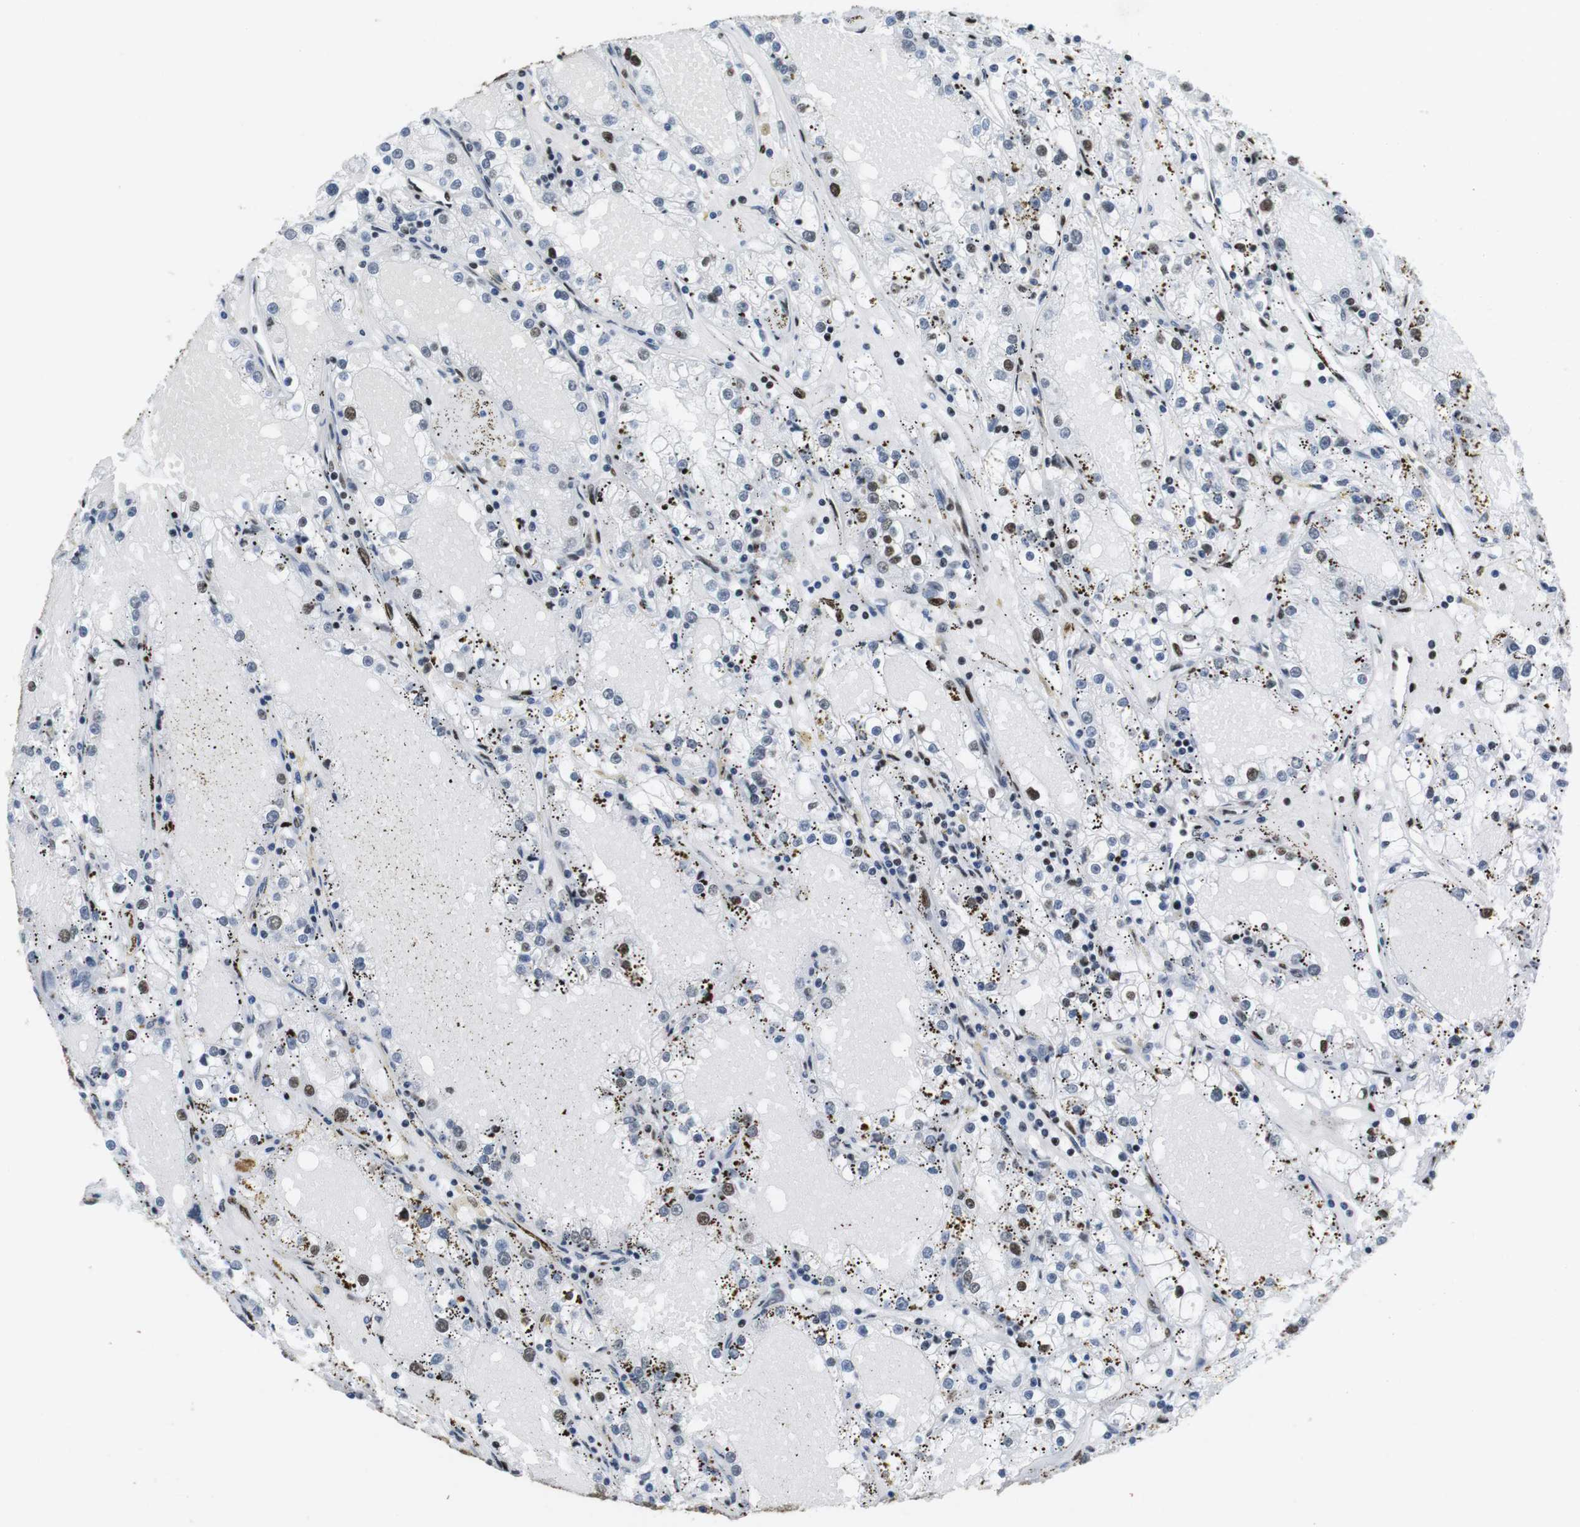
{"staining": {"intensity": "moderate", "quantity": "25%-75%", "location": "nuclear"}, "tissue": "renal cancer", "cell_type": "Tumor cells", "image_type": "cancer", "snomed": [{"axis": "morphology", "description": "Adenocarcinoma, NOS"}, {"axis": "topography", "description": "Kidney"}], "caption": "Renal cancer (adenocarcinoma) tissue demonstrates moderate nuclear positivity in approximately 25%-75% of tumor cells", "gene": "CITED2", "patient": {"sex": "male", "age": 56}}